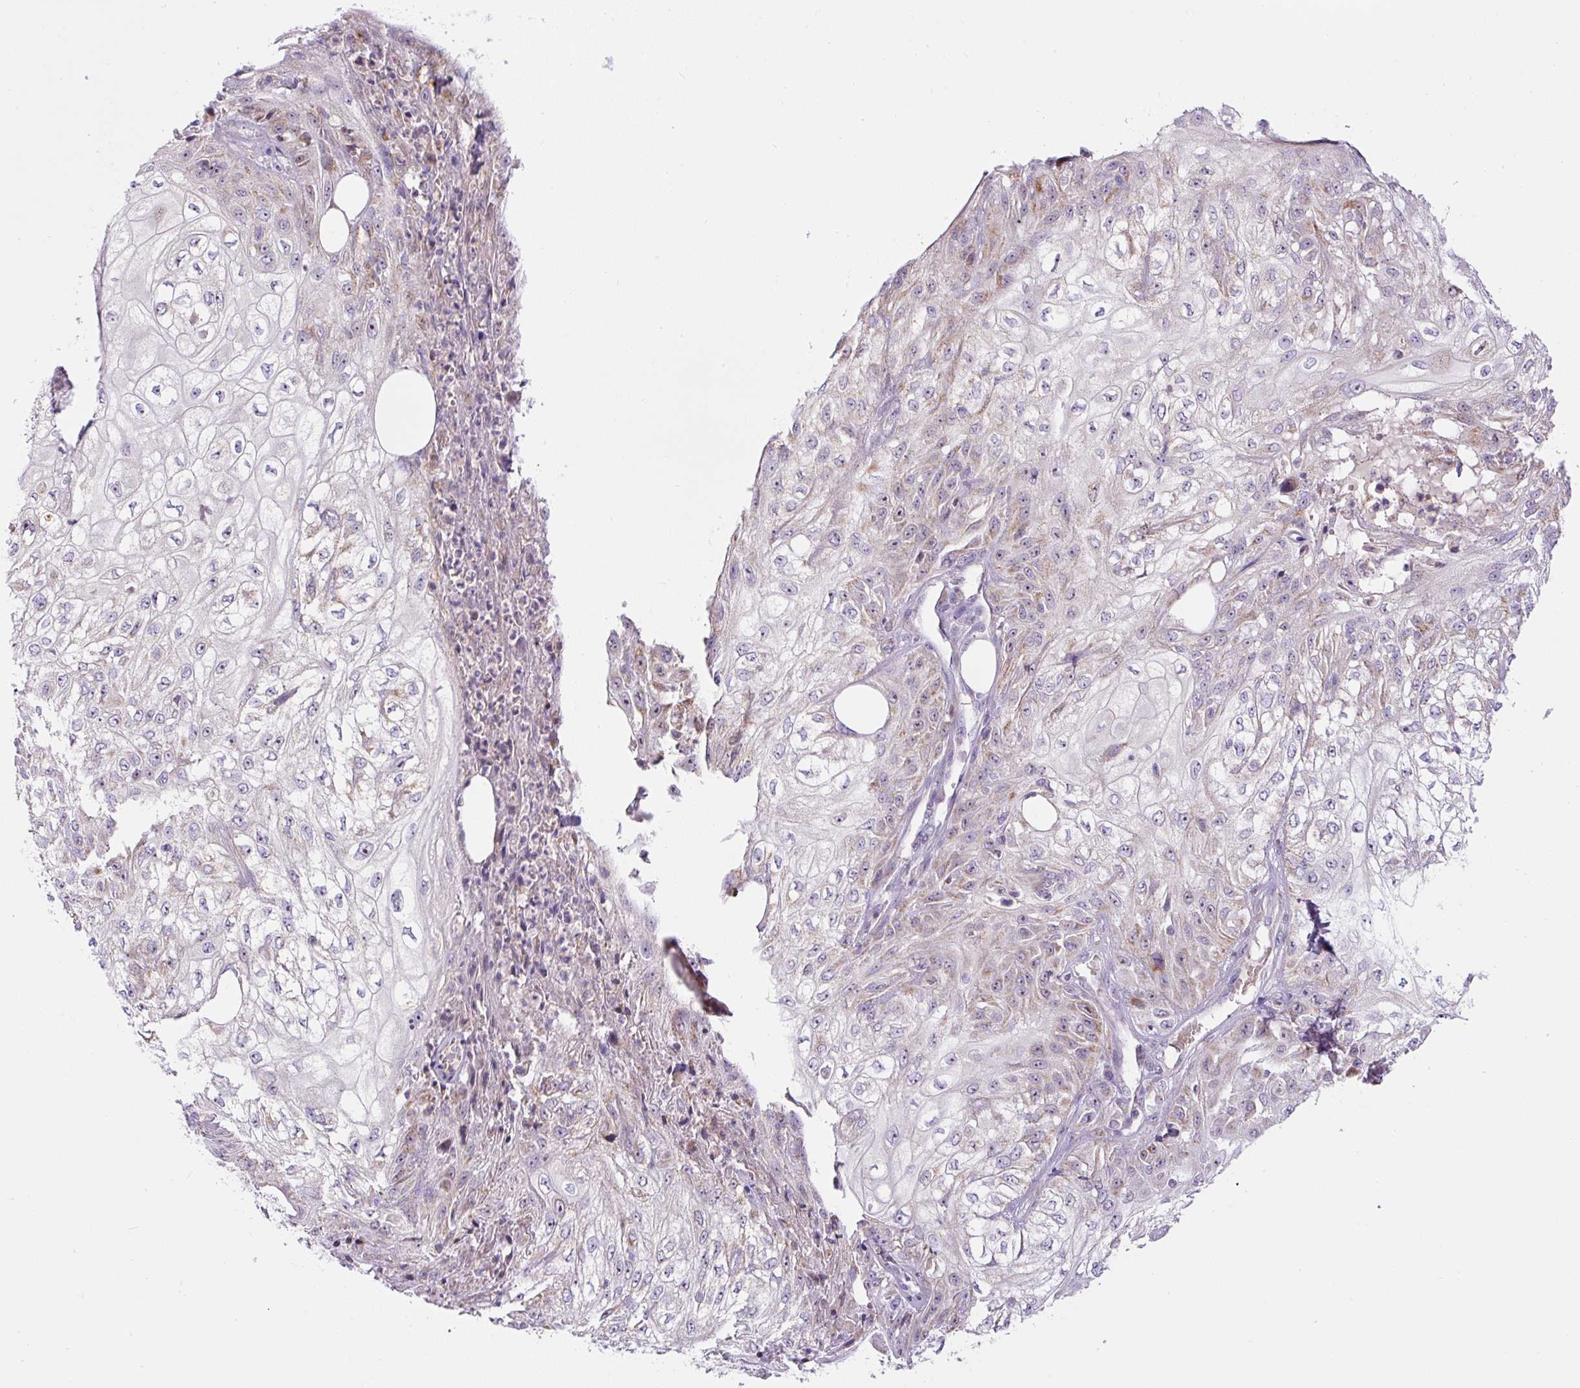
{"staining": {"intensity": "moderate", "quantity": "<25%", "location": "cytoplasmic/membranous,nuclear"}, "tissue": "skin cancer", "cell_type": "Tumor cells", "image_type": "cancer", "snomed": [{"axis": "morphology", "description": "Squamous cell carcinoma, NOS"}, {"axis": "morphology", "description": "Squamous cell carcinoma, metastatic, NOS"}, {"axis": "topography", "description": "Skin"}, {"axis": "topography", "description": "Lymph node"}], "caption": "Brown immunohistochemical staining in human skin cancer (squamous cell carcinoma) displays moderate cytoplasmic/membranous and nuclear positivity in approximately <25% of tumor cells.", "gene": "ZNF596", "patient": {"sex": "male", "age": 75}}